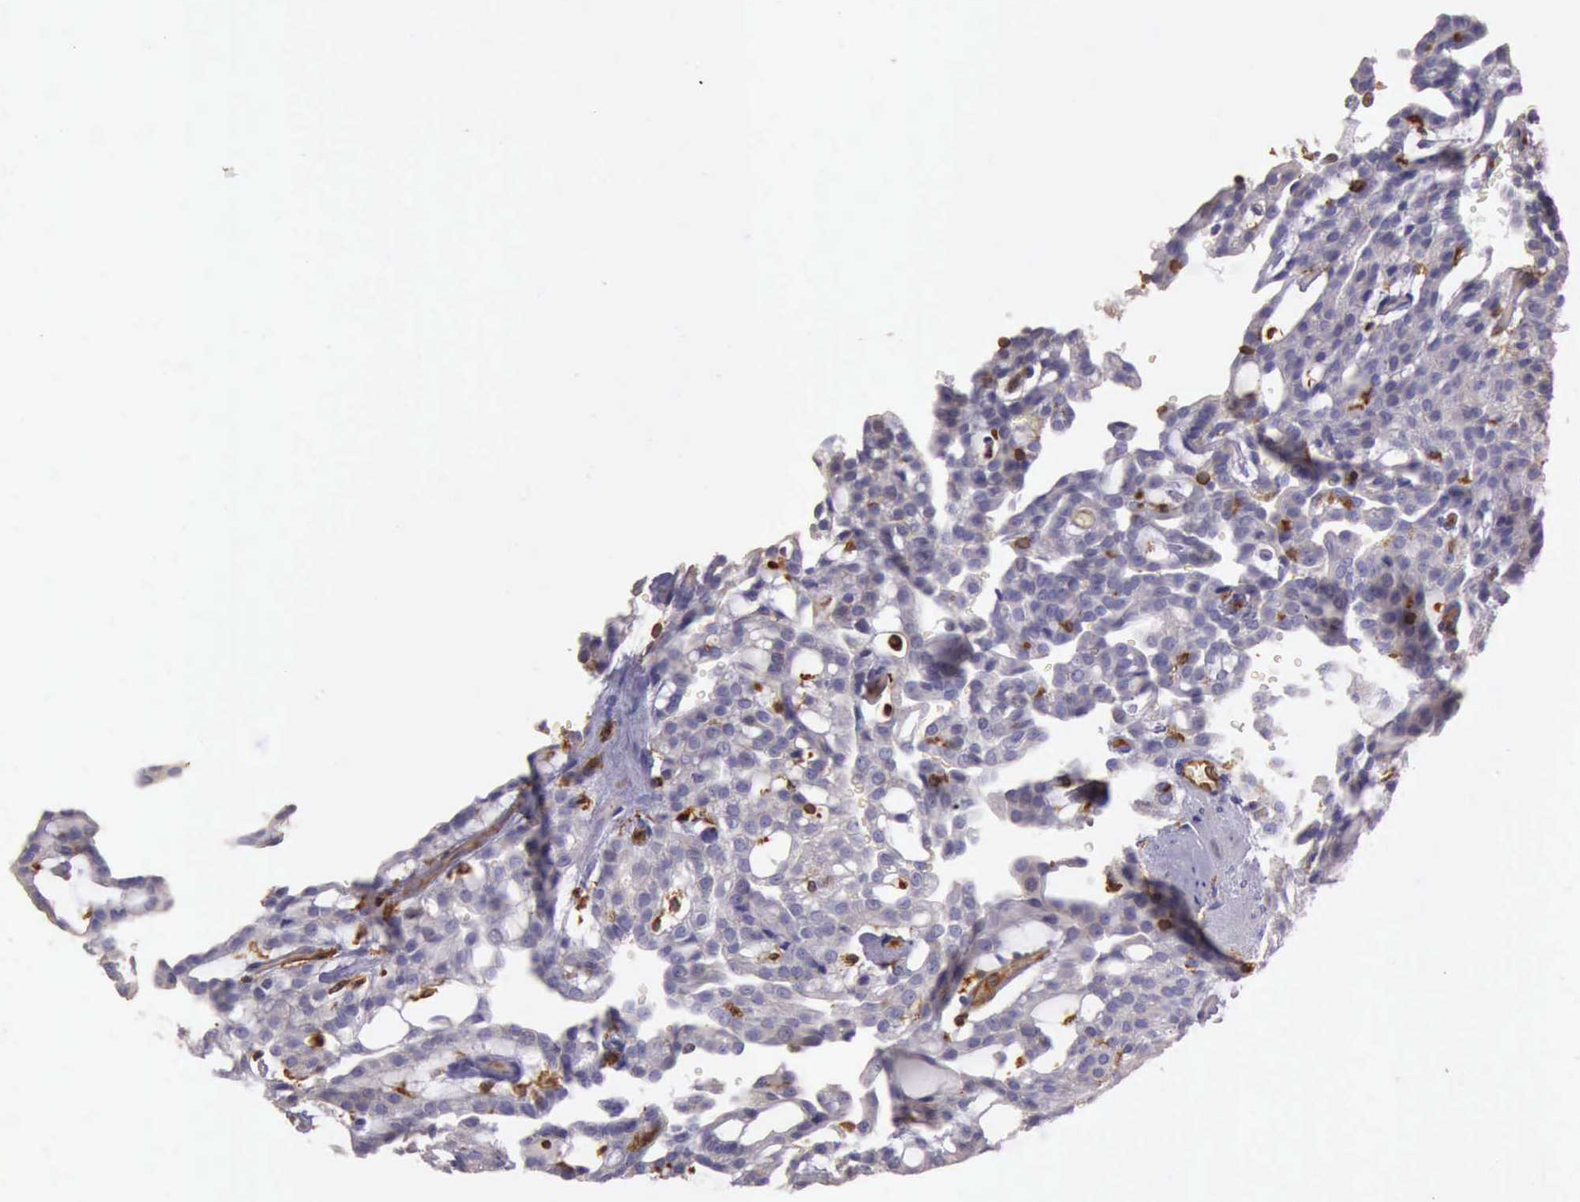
{"staining": {"intensity": "negative", "quantity": "none", "location": "none"}, "tissue": "renal cancer", "cell_type": "Tumor cells", "image_type": "cancer", "snomed": [{"axis": "morphology", "description": "Adenocarcinoma, NOS"}, {"axis": "topography", "description": "Kidney"}], "caption": "Immunohistochemical staining of human renal cancer displays no significant positivity in tumor cells.", "gene": "ARHGAP4", "patient": {"sex": "male", "age": 63}}